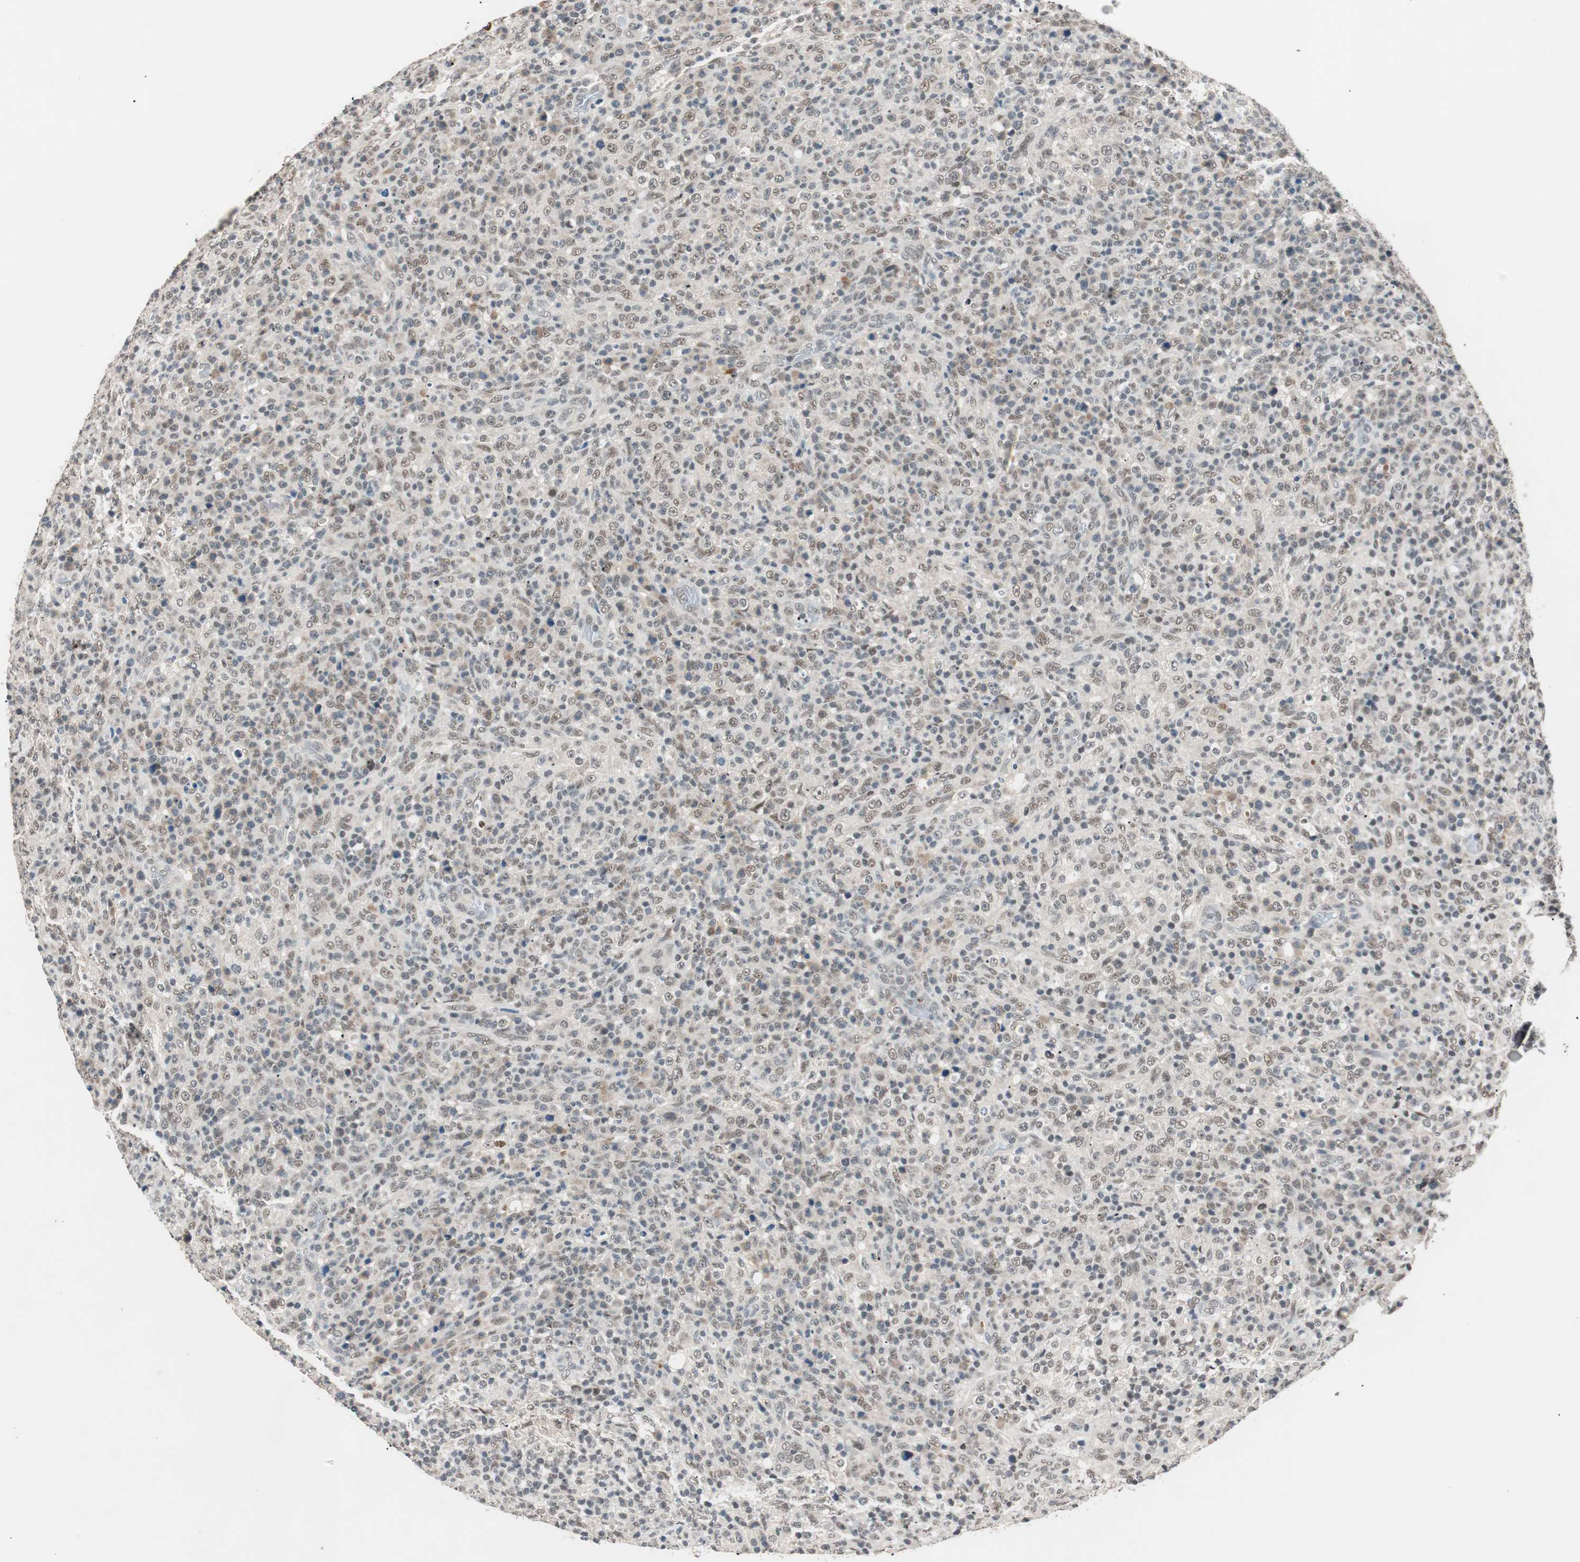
{"staining": {"intensity": "weak", "quantity": "25%-75%", "location": "nuclear"}, "tissue": "lymphoma", "cell_type": "Tumor cells", "image_type": "cancer", "snomed": [{"axis": "morphology", "description": "Malignant lymphoma, non-Hodgkin's type, High grade"}, {"axis": "topography", "description": "Lymph node"}], "caption": "Brown immunohistochemical staining in human lymphoma displays weak nuclear expression in about 25%-75% of tumor cells.", "gene": "NFRKB", "patient": {"sex": "female", "age": 76}}